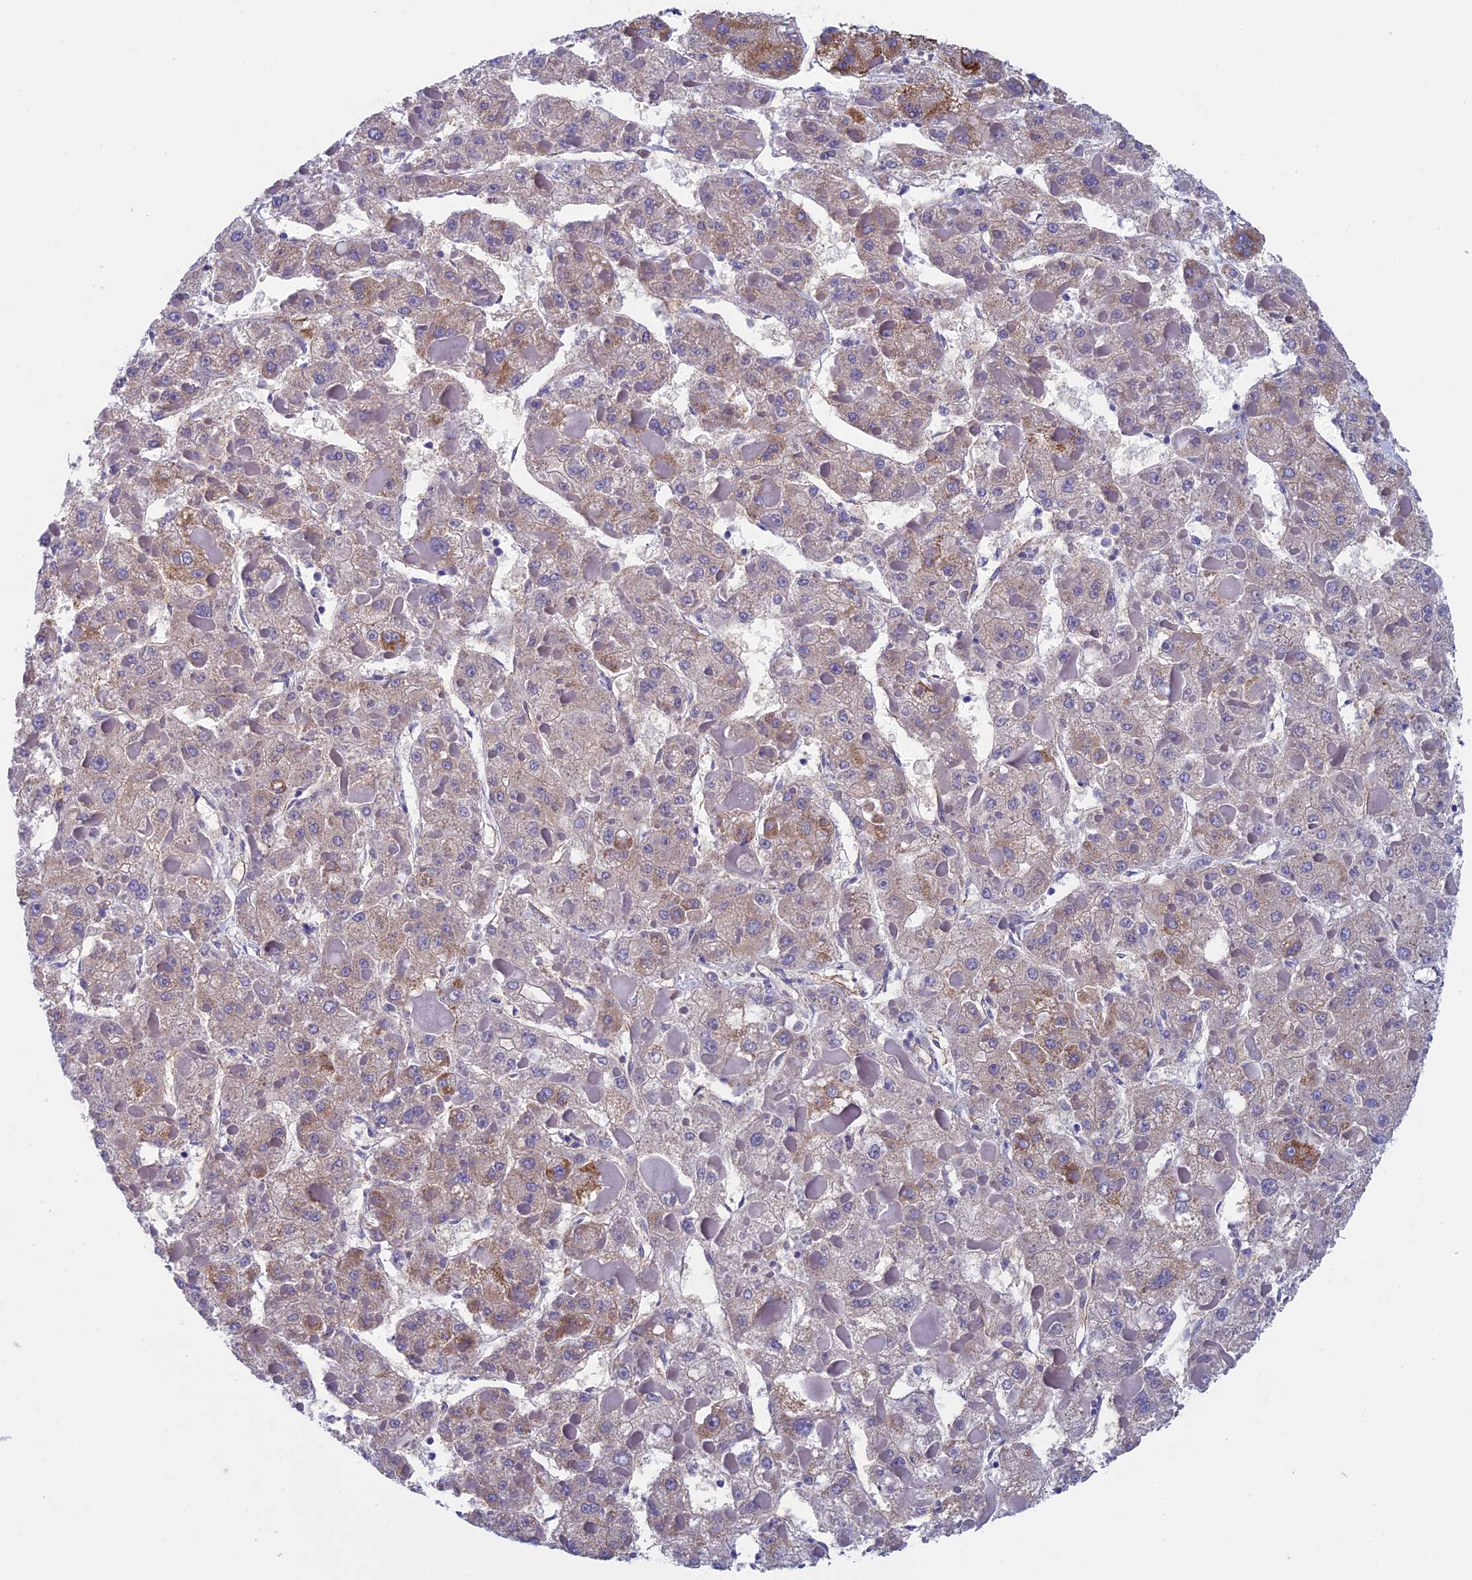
{"staining": {"intensity": "moderate", "quantity": "<25%", "location": "cytoplasmic/membranous"}, "tissue": "liver cancer", "cell_type": "Tumor cells", "image_type": "cancer", "snomed": [{"axis": "morphology", "description": "Carcinoma, Hepatocellular, NOS"}, {"axis": "topography", "description": "Liver"}], "caption": "Human liver hepatocellular carcinoma stained with a protein marker reveals moderate staining in tumor cells.", "gene": "INSYN1", "patient": {"sex": "female", "age": 73}}